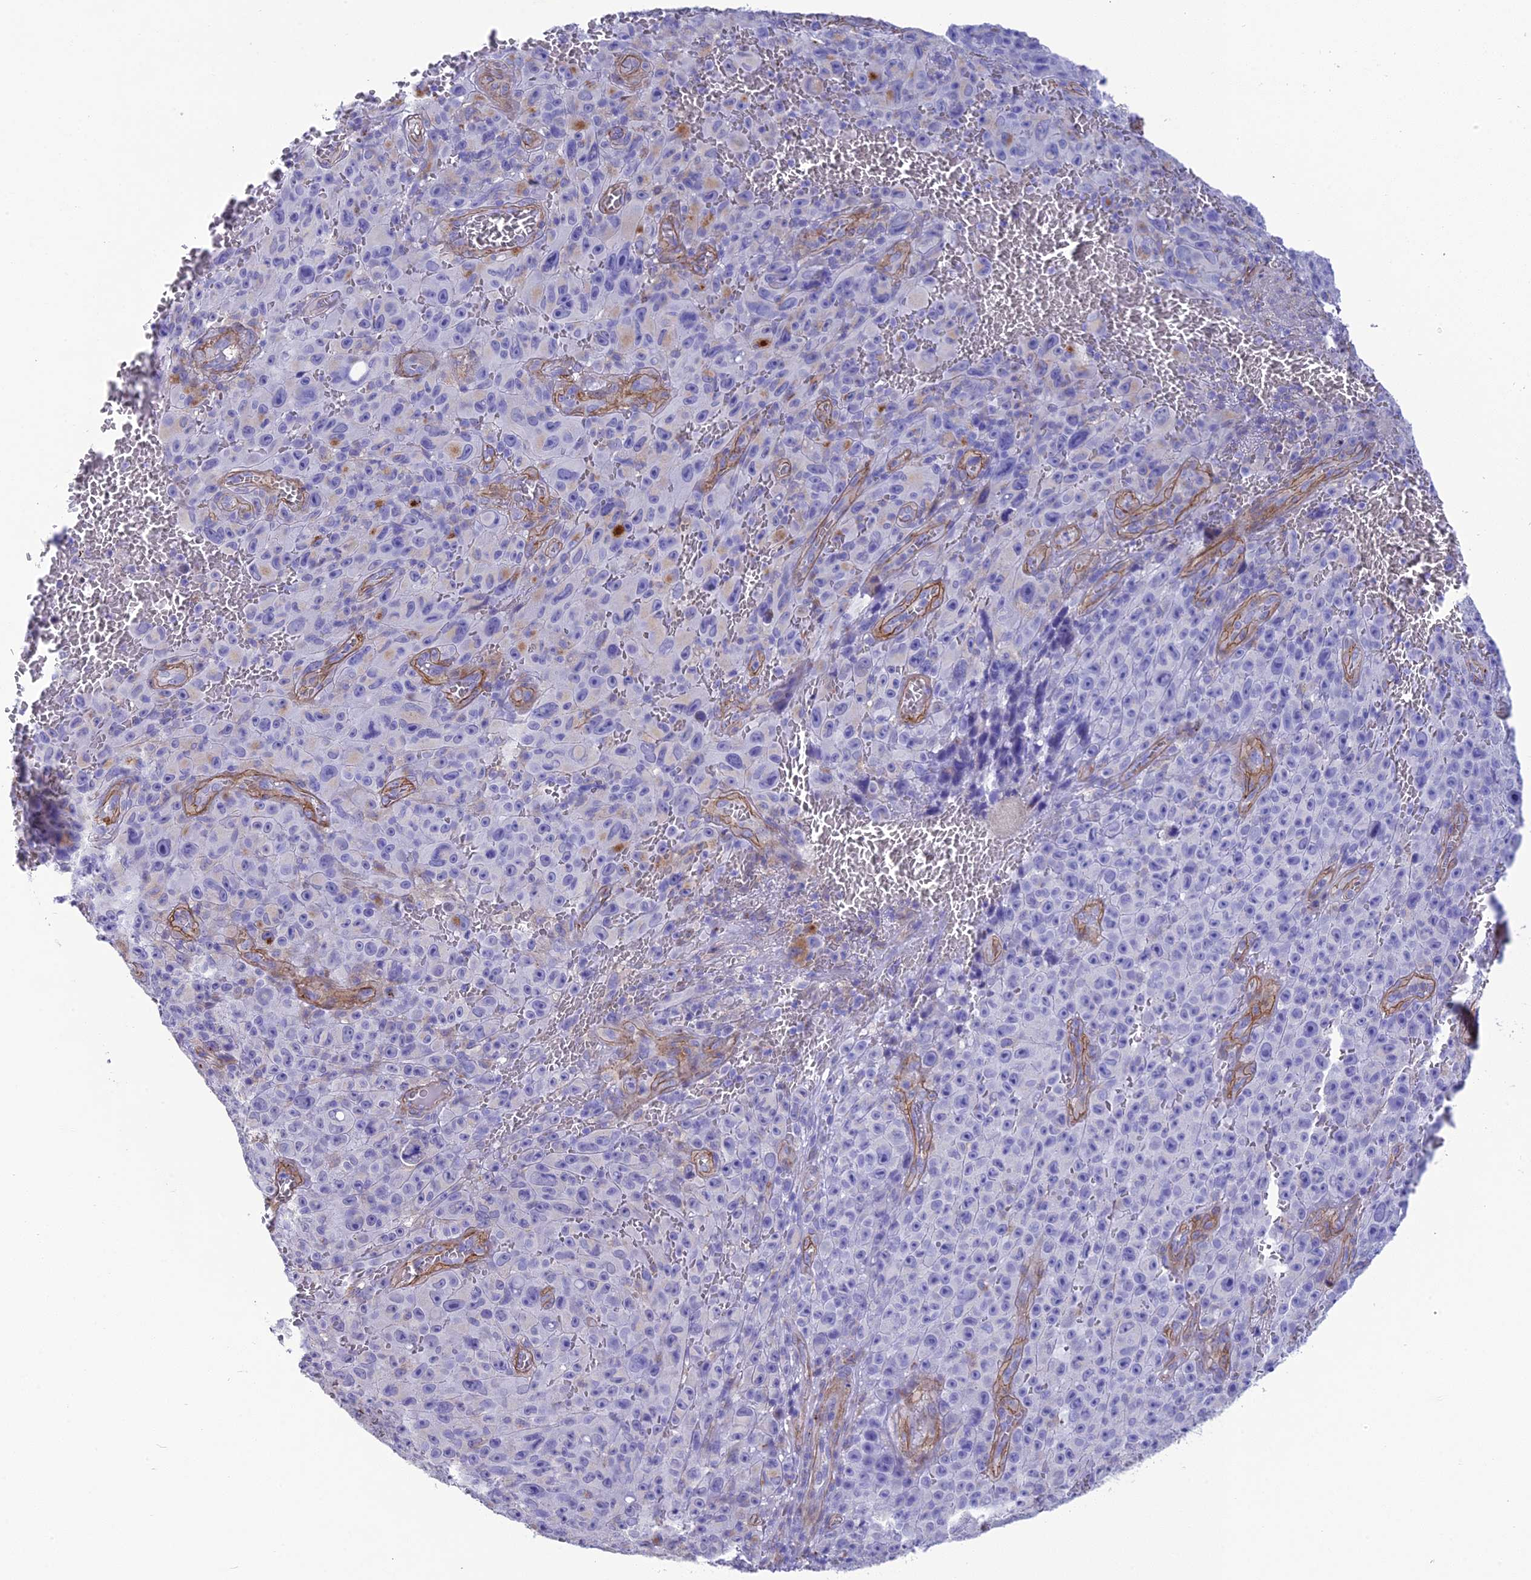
{"staining": {"intensity": "negative", "quantity": "none", "location": "none"}, "tissue": "melanoma", "cell_type": "Tumor cells", "image_type": "cancer", "snomed": [{"axis": "morphology", "description": "Malignant melanoma, NOS"}, {"axis": "topography", "description": "Skin"}], "caption": "Immunohistochemistry image of neoplastic tissue: human melanoma stained with DAB (3,3'-diaminobenzidine) demonstrates no significant protein staining in tumor cells.", "gene": "TNS1", "patient": {"sex": "female", "age": 82}}